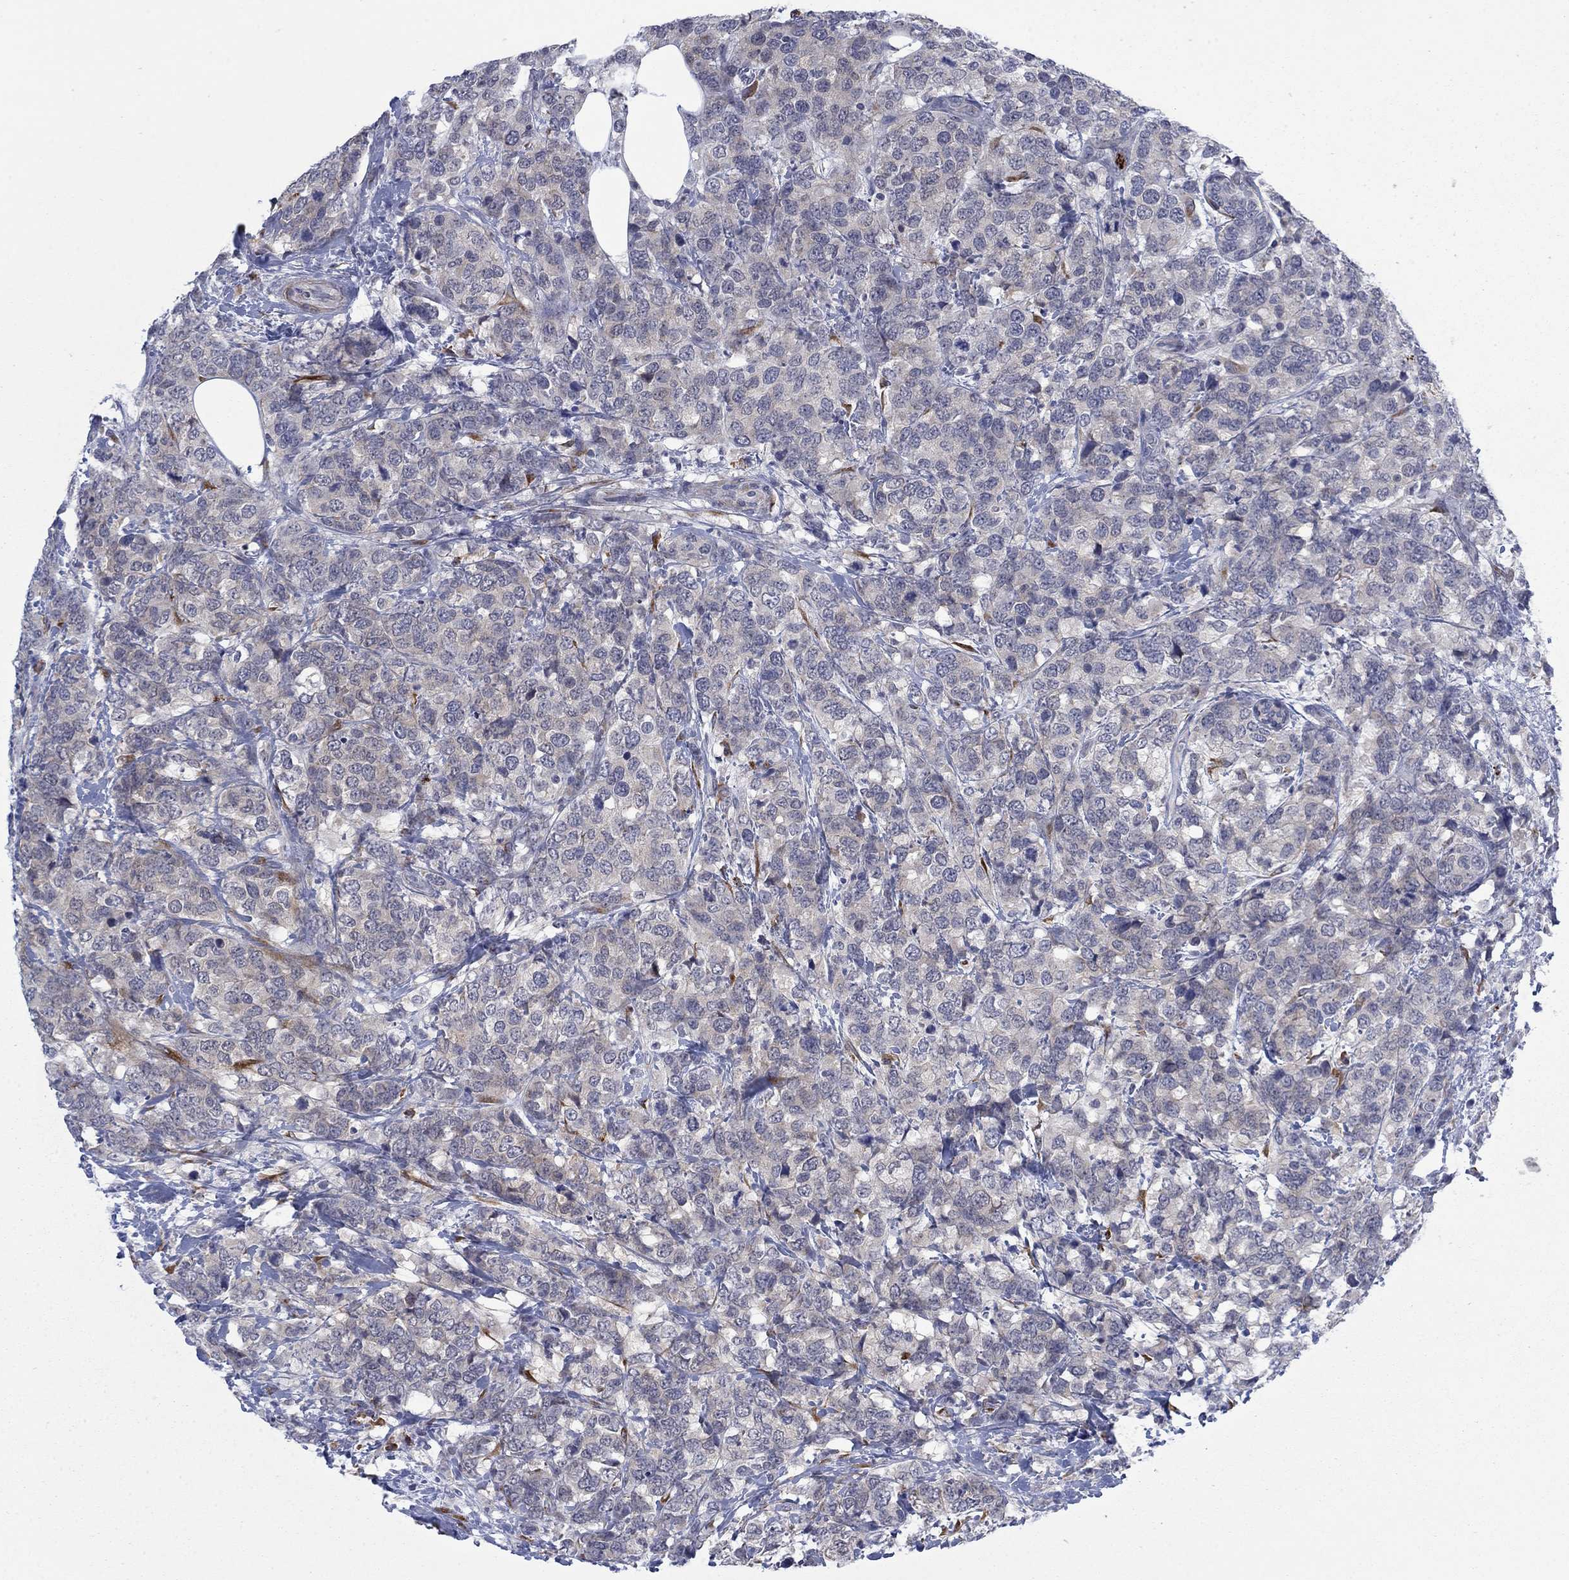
{"staining": {"intensity": "weak", "quantity": "<25%", "location": "cytoplasmic/membranous"}, "tissue": "breast cancer", "cell_type": "Tumor cells", "image_type": "cancer", "snomed": [{"axis": "morphology", "description": "Lobular carcinoma"}, {"axis": "topography", "description": "Breast"}], "caption": "Lobular carcinoma (breast) was stained to show a protein in brown. There is no significant positivity in tumor cells. The staining is performed using DAB (3,3'-diaminobenzidine) brown chromogen with nuclei counter-stained in using hematoxylin.", "gene": "MTRFR", "patient": {"sex": "female", "age": 59}}